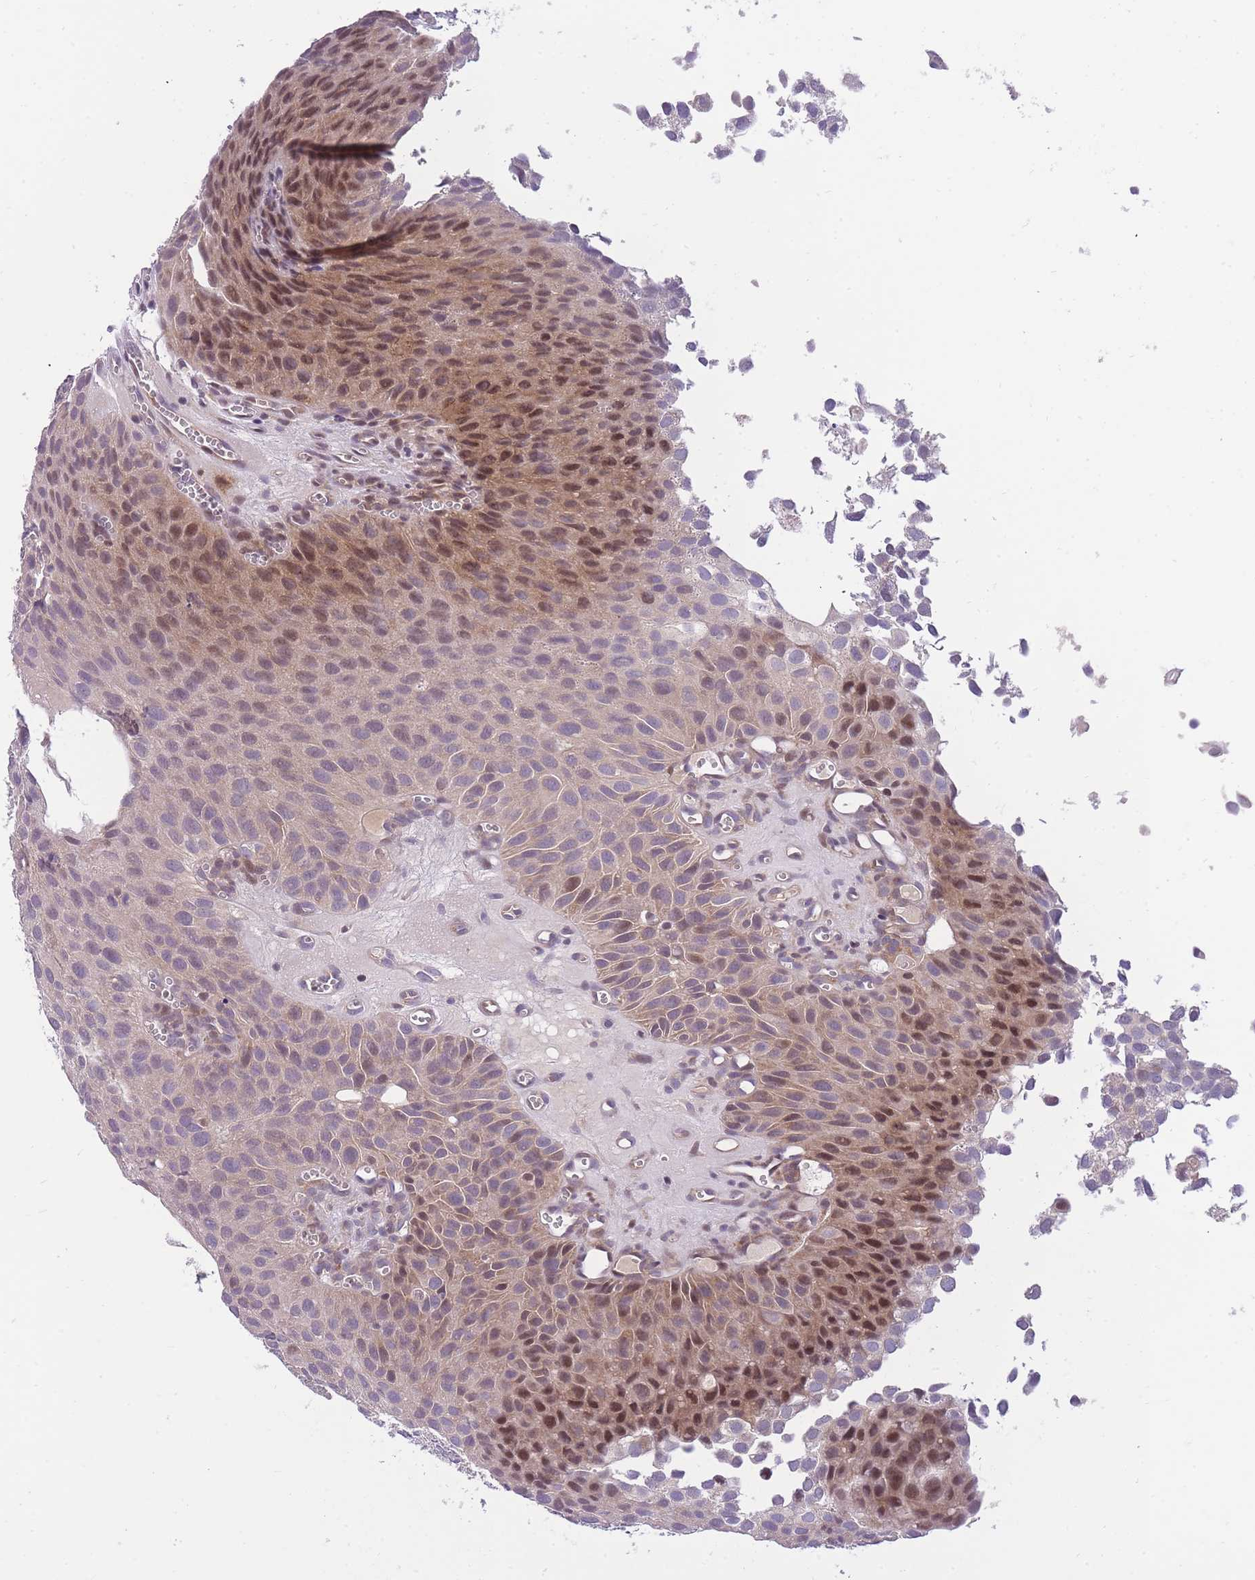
{"staining": {"intensity": "moderate", "quantity": "25%-75%", "location": "nuclear"}, "tissue": "urothelial cancer", "cell_type": "Tumor cells", "image_type": "cancer", "snomed": [{"axis": "morphology", "description": "Urothelial carcinoma, Low grade"}, {"axis": "topography", "description": "Urinary bladder"}], "caption": "Immunohistochemistry (DAB) staining of human urothelial carcinoma (low-grade) shows moderate nuclear protein expression in approximately 25%-75% of tumor cells.", "gene": "CRYGN", "patient": {"sex": "male", "age": 88}}